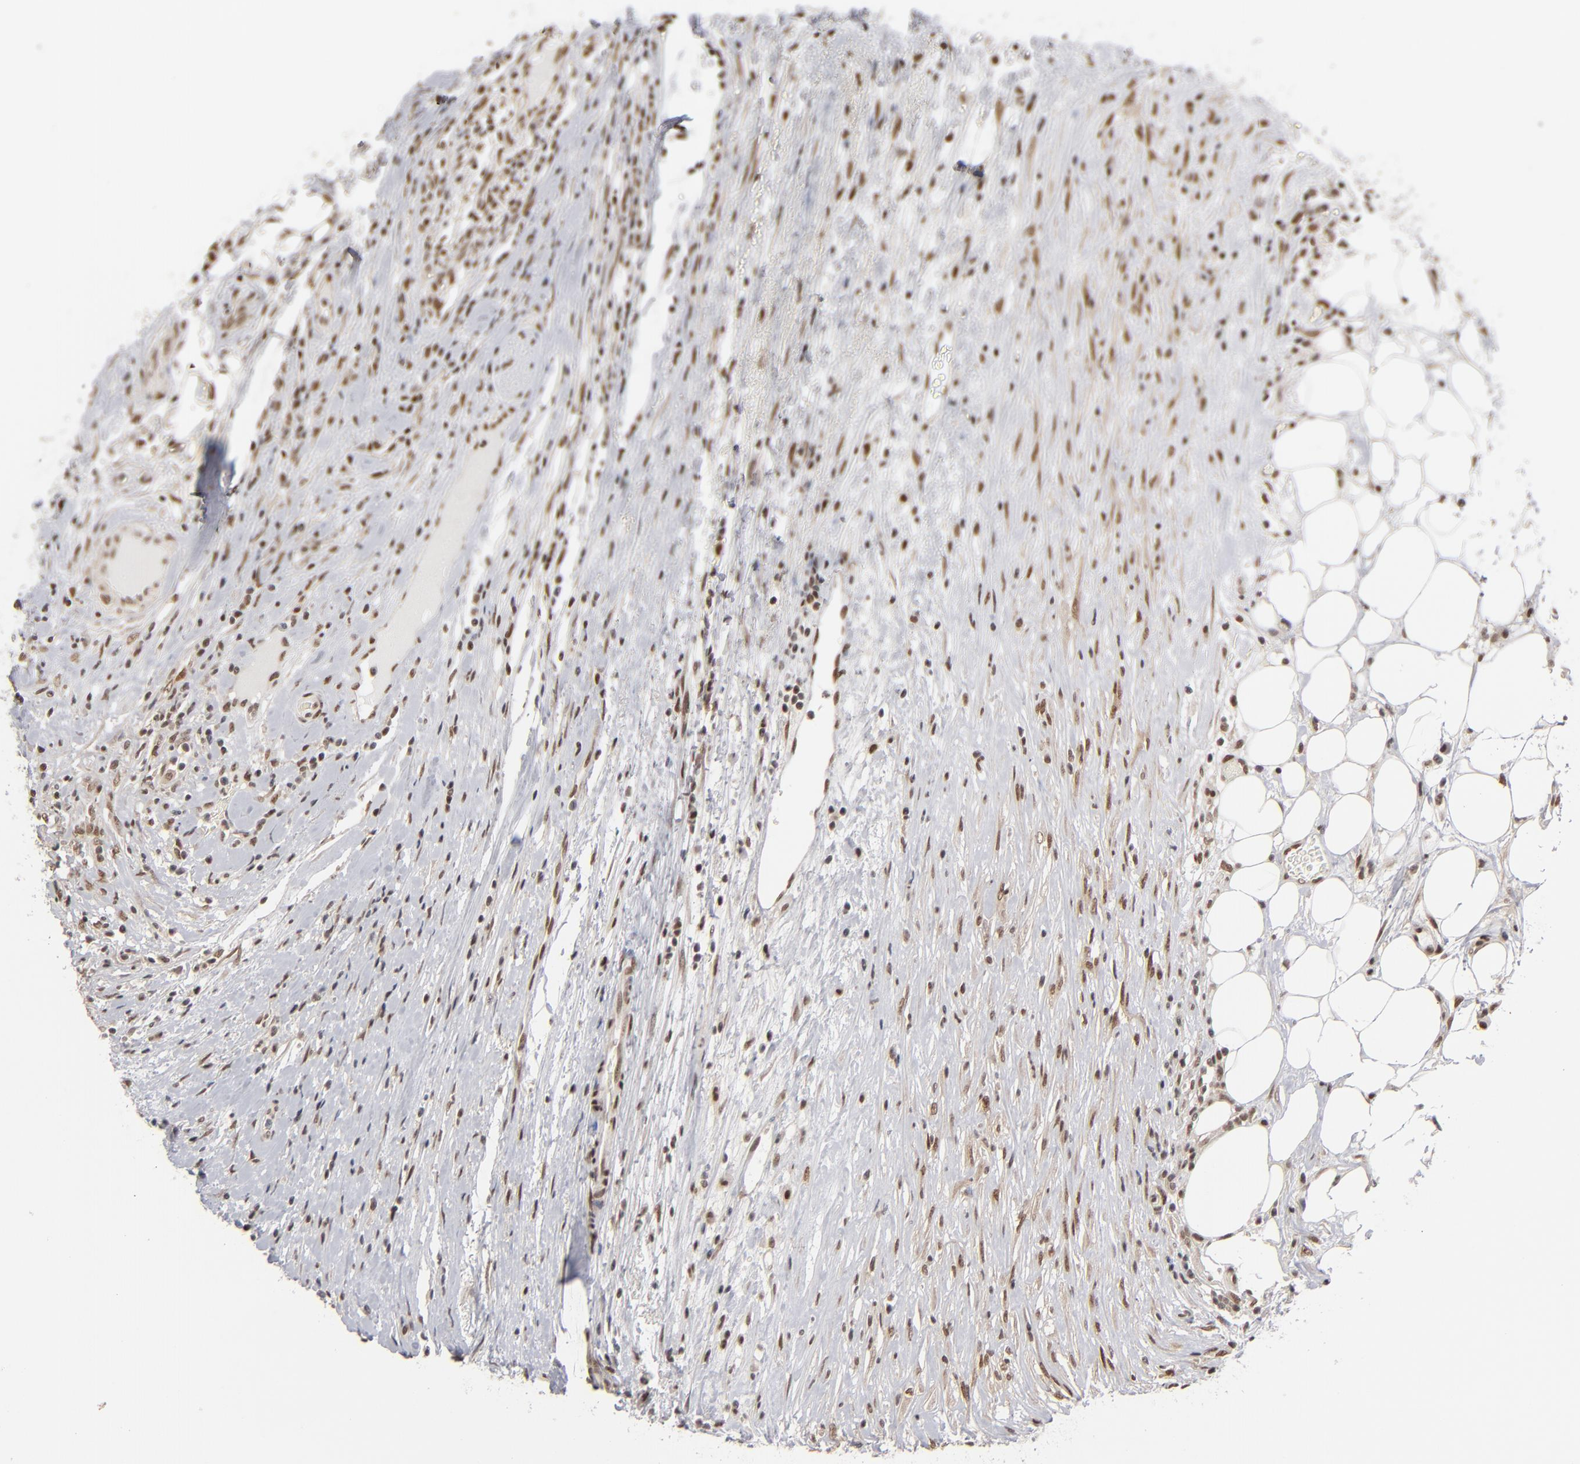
{"staining": {"intensity": "moderate", "quantity": "<25%", "location": "cytoplasmic/membranous,nuclear"}, "tissue": "colorectal cancer", "cell_type": "Tumor cells", "image_type": "cancer", "snomed": [{"axis": "morphology", "description": "Adenocarcinoma, NOS"}, {"axis": "topography", "description": "Colon"}], "caption": "Immunohistochemical staining of colorectal cancer (adenocarcinoma) shows low levels of moderate cytoplasmic/membranous and nuclear protein positivity in about <25% of tumor cells.", "gene": "IRF9", "patient": {"sex": "female", "age": 53}}